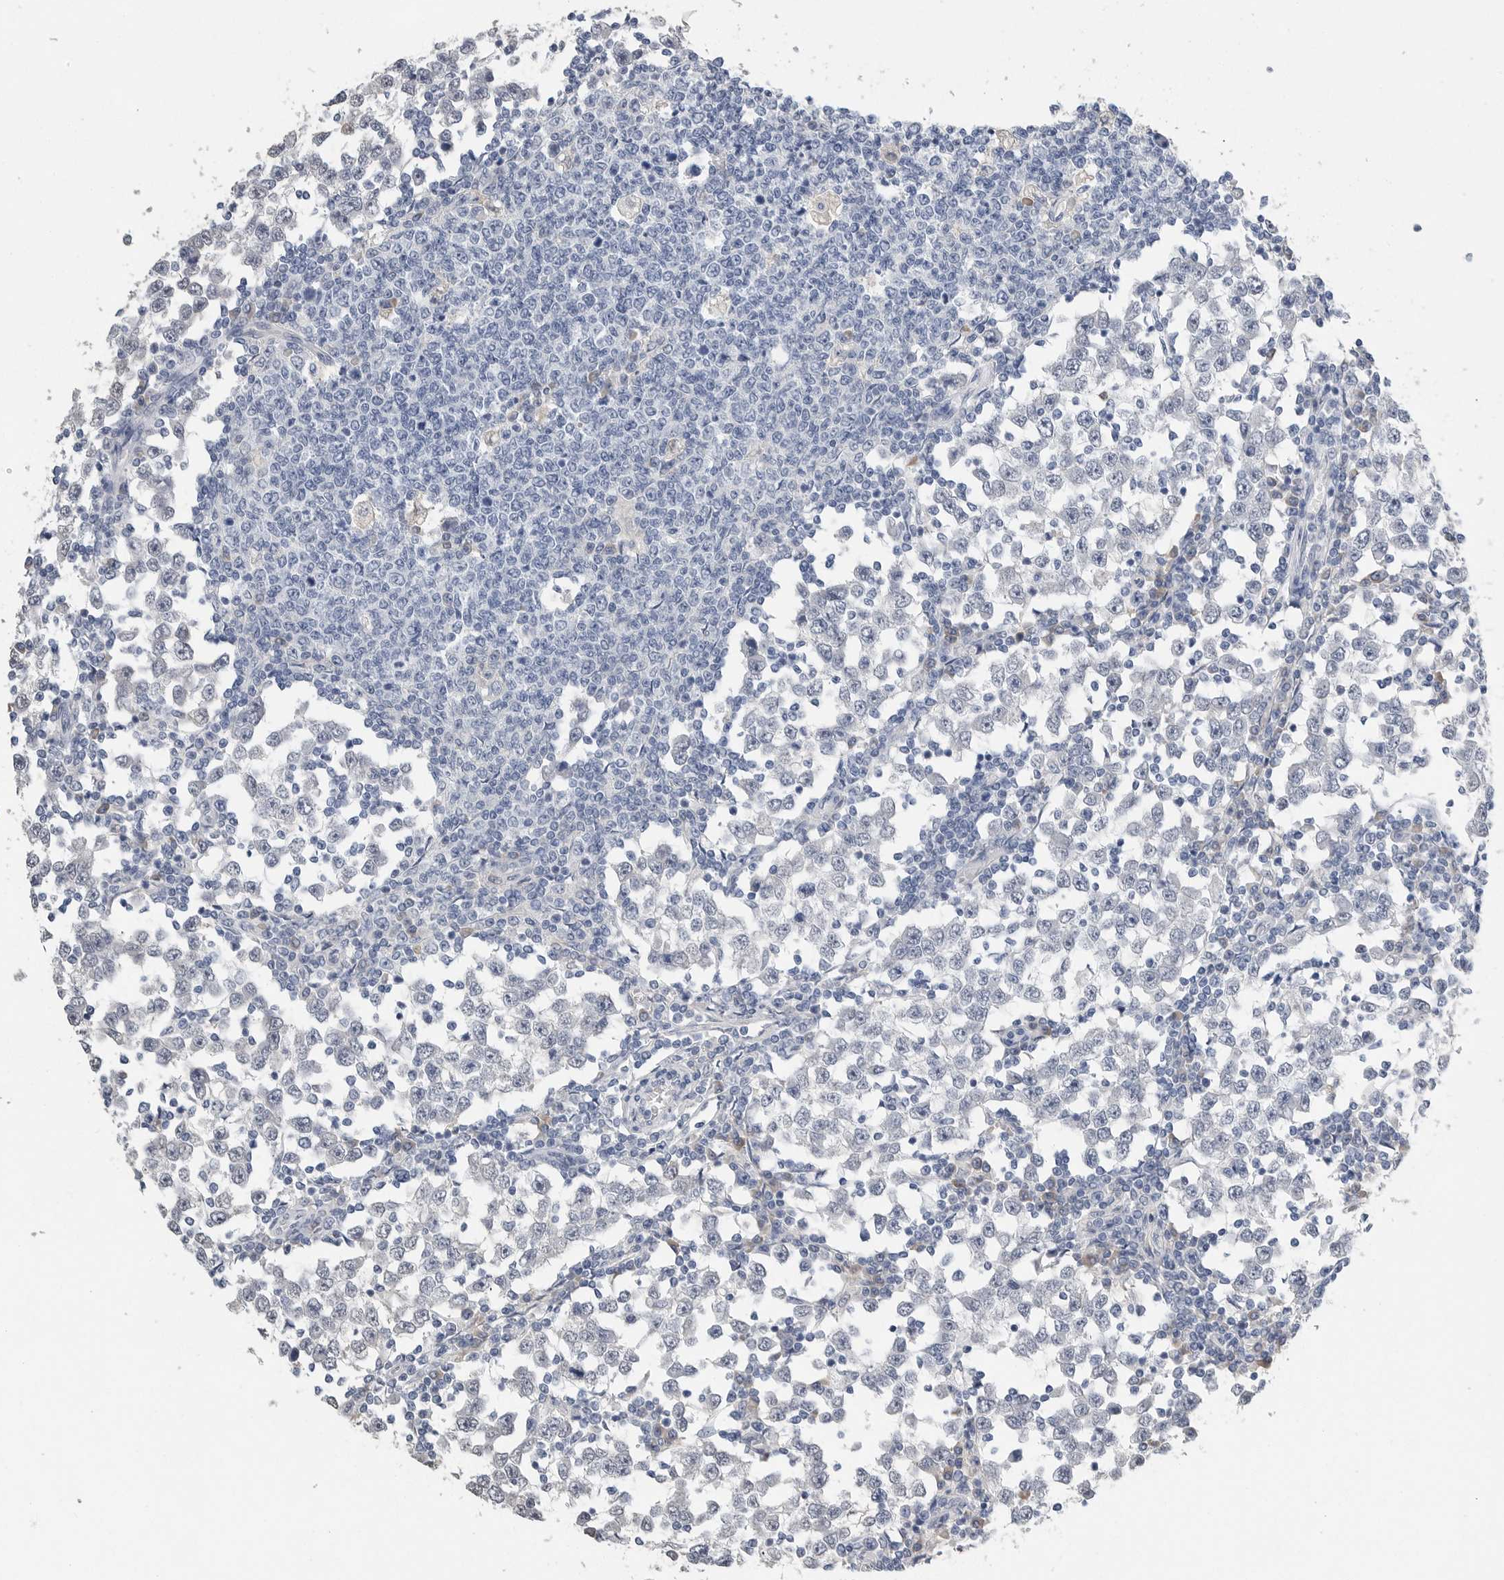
{"staining": {"intensity": "negative", "quantity": "none", "location": "none"}, "tissue": "testis cancer", "cell_type": "Tumor cells", "image_type": "cancer", "snomed": [{"axis": "morphology", "description": "Seminoma, NOS"}, {"axis": "topography", "description": "Testis"}], "caption": "The immunohistochemistry micrograph has no significant staining in tumor cells of seminoma (testis) tissue.", "gene": "FABP6", "patient": {"sex": "male", "age": 65}}